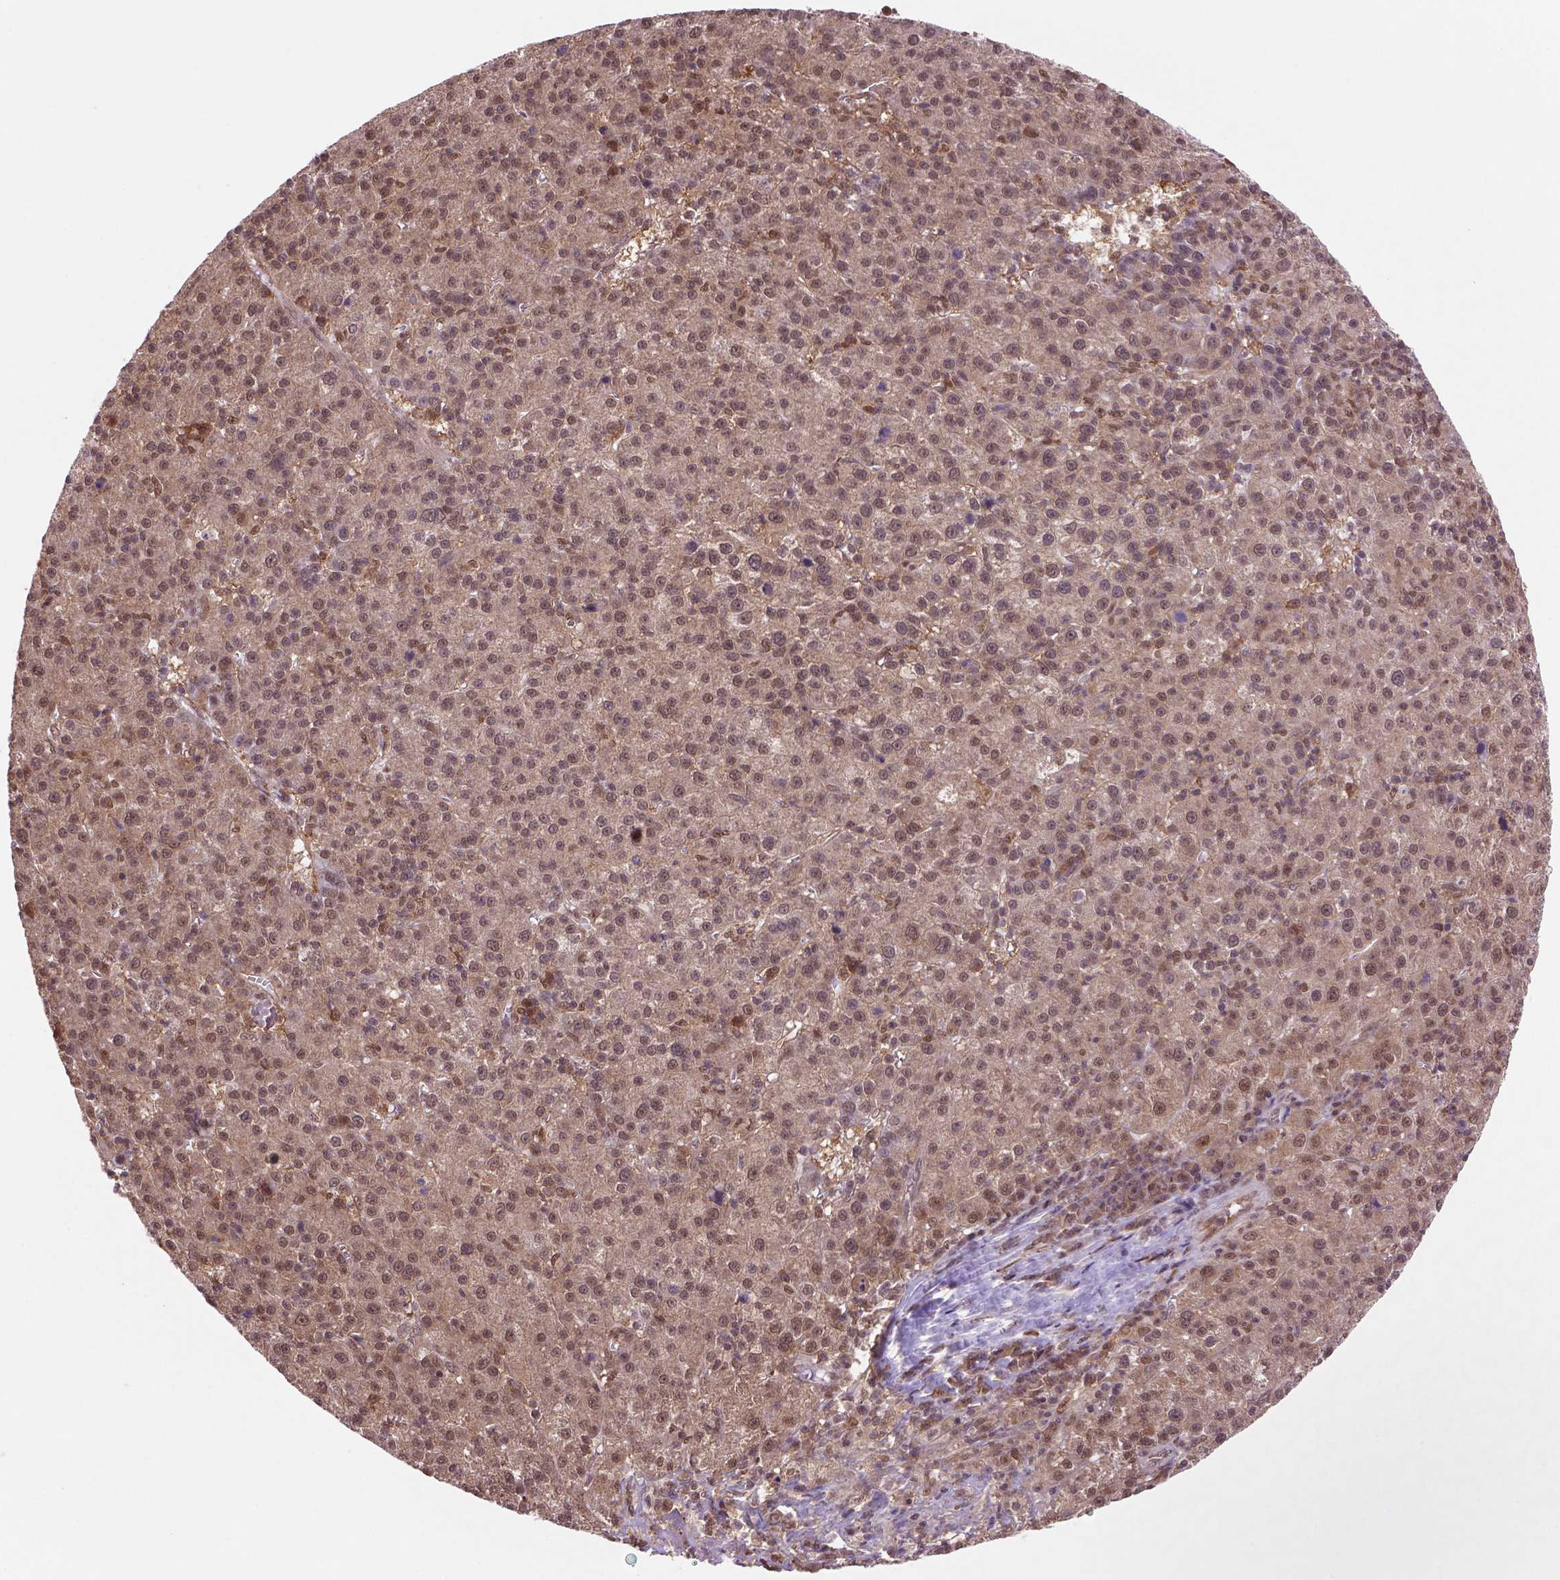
{"staining": {"intensity": "moderate", "quantity": ">75%", "location": "cytoplasmic/membranous,nuclear"}, "tissue": "liver cancer", "cell_type": "Tumor cells", "image_type": "cancer", "snomed": [{"axis": "morphology", "description": "Carcinoma, Hepatocellular, NOS"}, {"axis": "topography", "description": "Liver"}], "caption": "An IHC image of neoplastic tissue is shown. Protein staining in brown shows moderate cytoplasmic/membranous and nuclear positivity in hepatocellular carcinoma (liver) within tumor cells.", "gene": "PSMC2", "patient": {"sex": "female", "age": 60}}